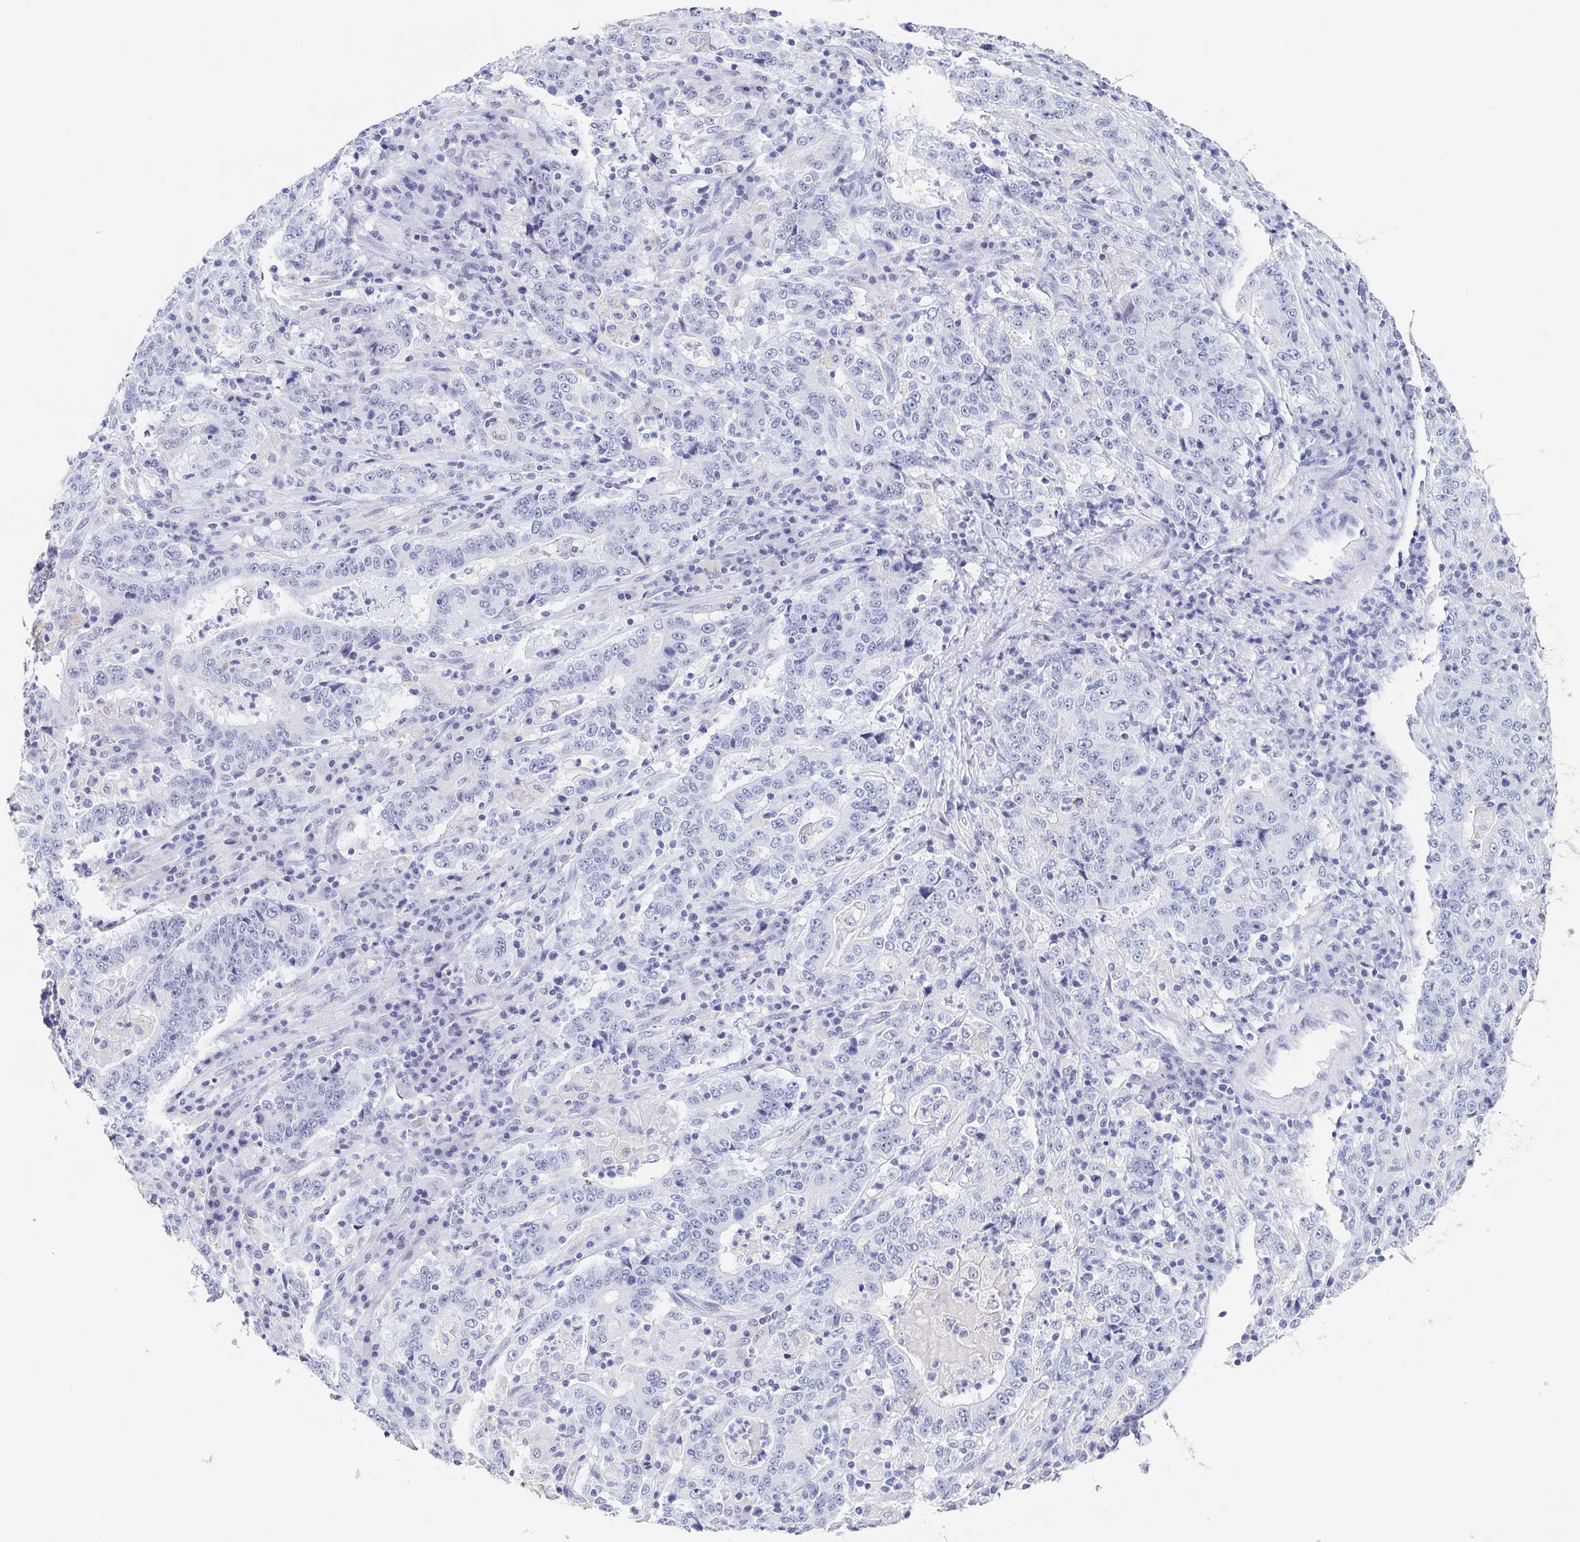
{"staining": {"intensity": "negative", "quantity": "none", "location": "none"}, "tissue": "stomach cancer", "cell_type": "Tumor cells", "image_type": "cancer", "snomed": [{"axis": "morphology", "description": "Normal tissue, NOS"}, {"axis": "morphology", "description": "Adenocarcinoma, NOS"}, {"axis": "topography", "description": "Stomach, upper"}, {"axis": "topography", "description": "Stomach"}], "caption": "The histopathology image exhibits no staining of tumor cells in stomach cancer (adenocarcinoma).", "gene": "REG4", "patient": {"sex": "male", "age": 59}}